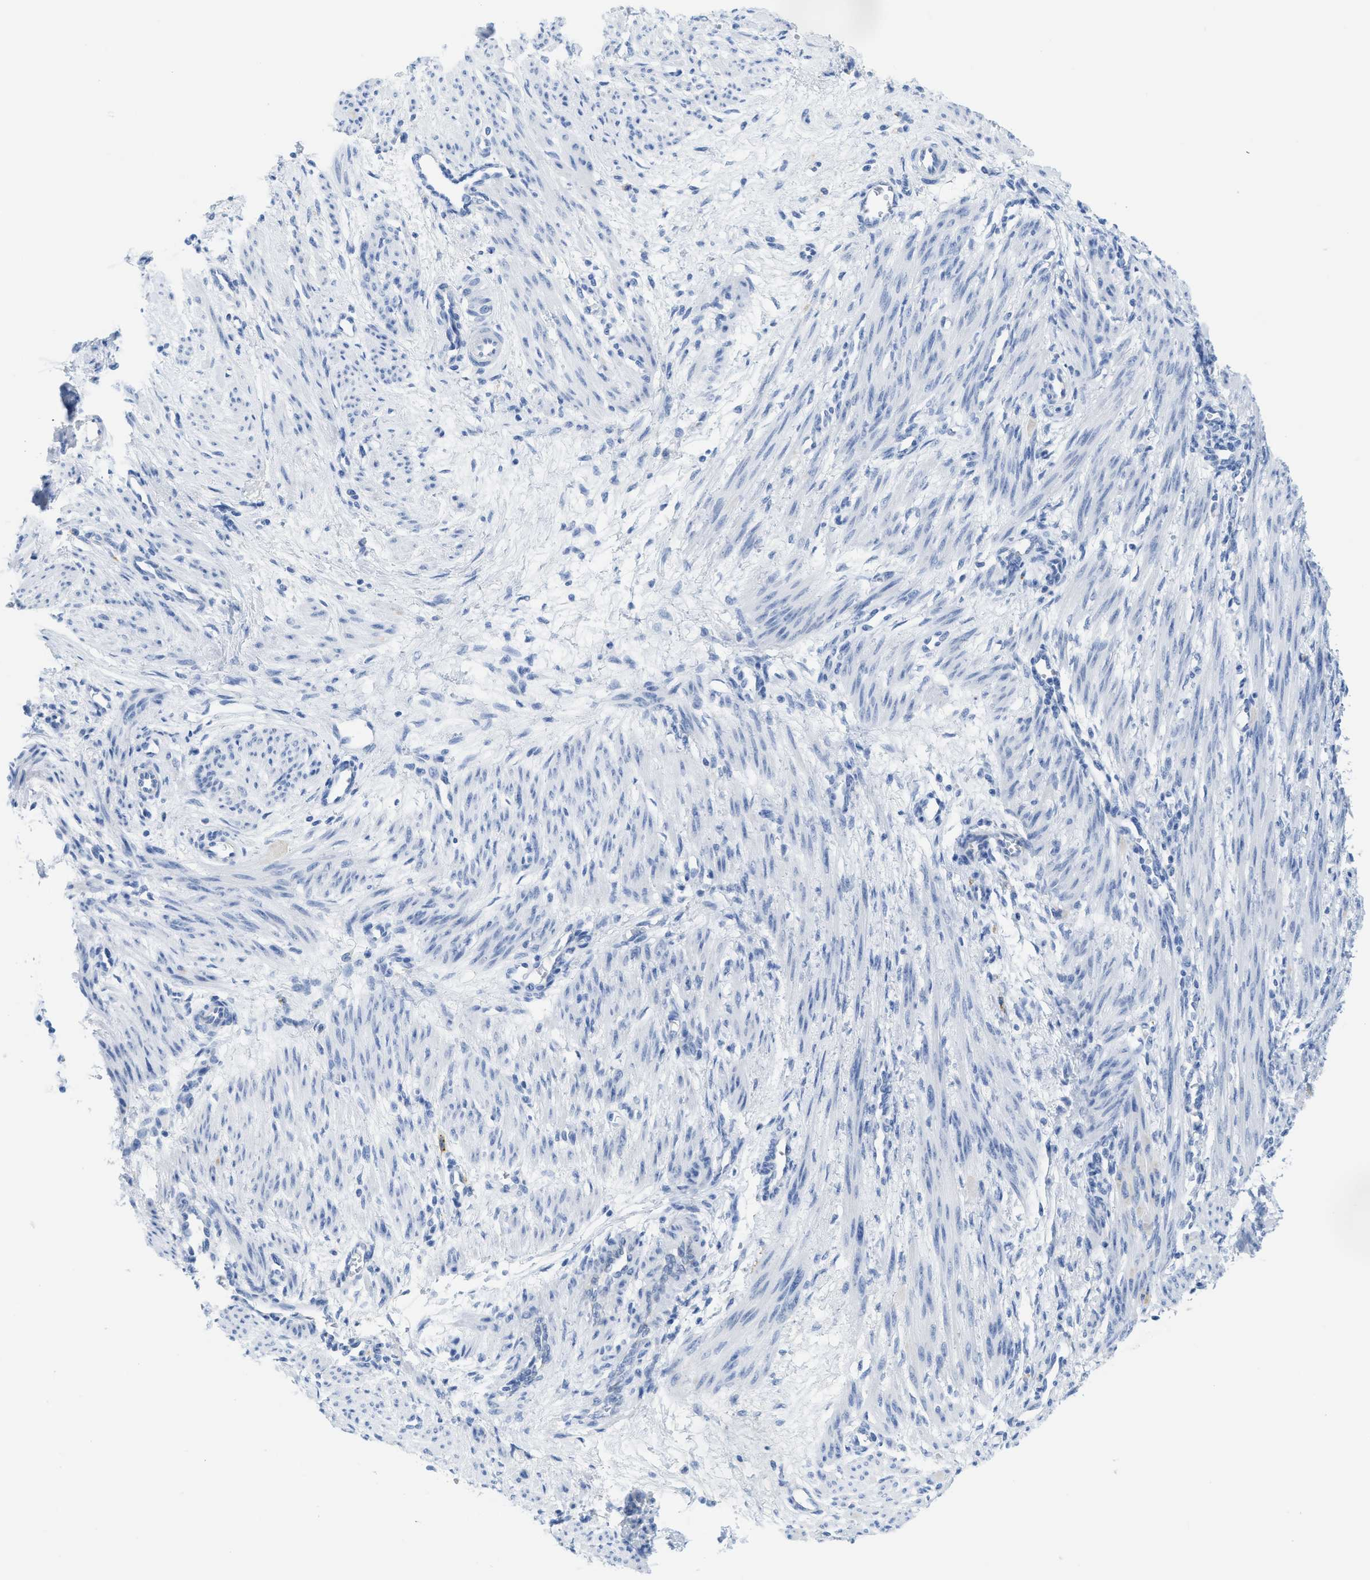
{"staining": {"intensity": "negative", "quantity": "none", "location": "none"}, "tissue": "smooth muscle", "cell_type": "Smooth muscle cells", "image_type": "normal", "snomed": [{"axis": "morphology", "description": "Normal tissue, NOS"}, {"axis": "topography", "description": "Endometrium"}], "caption": "This is an immunohistochemistry (IHC) image of benign human smooth muscle. There is no positivity in smooth muscle cells.", "gene": "WDR4", "patient": {"sex": "female", "age": 33}}